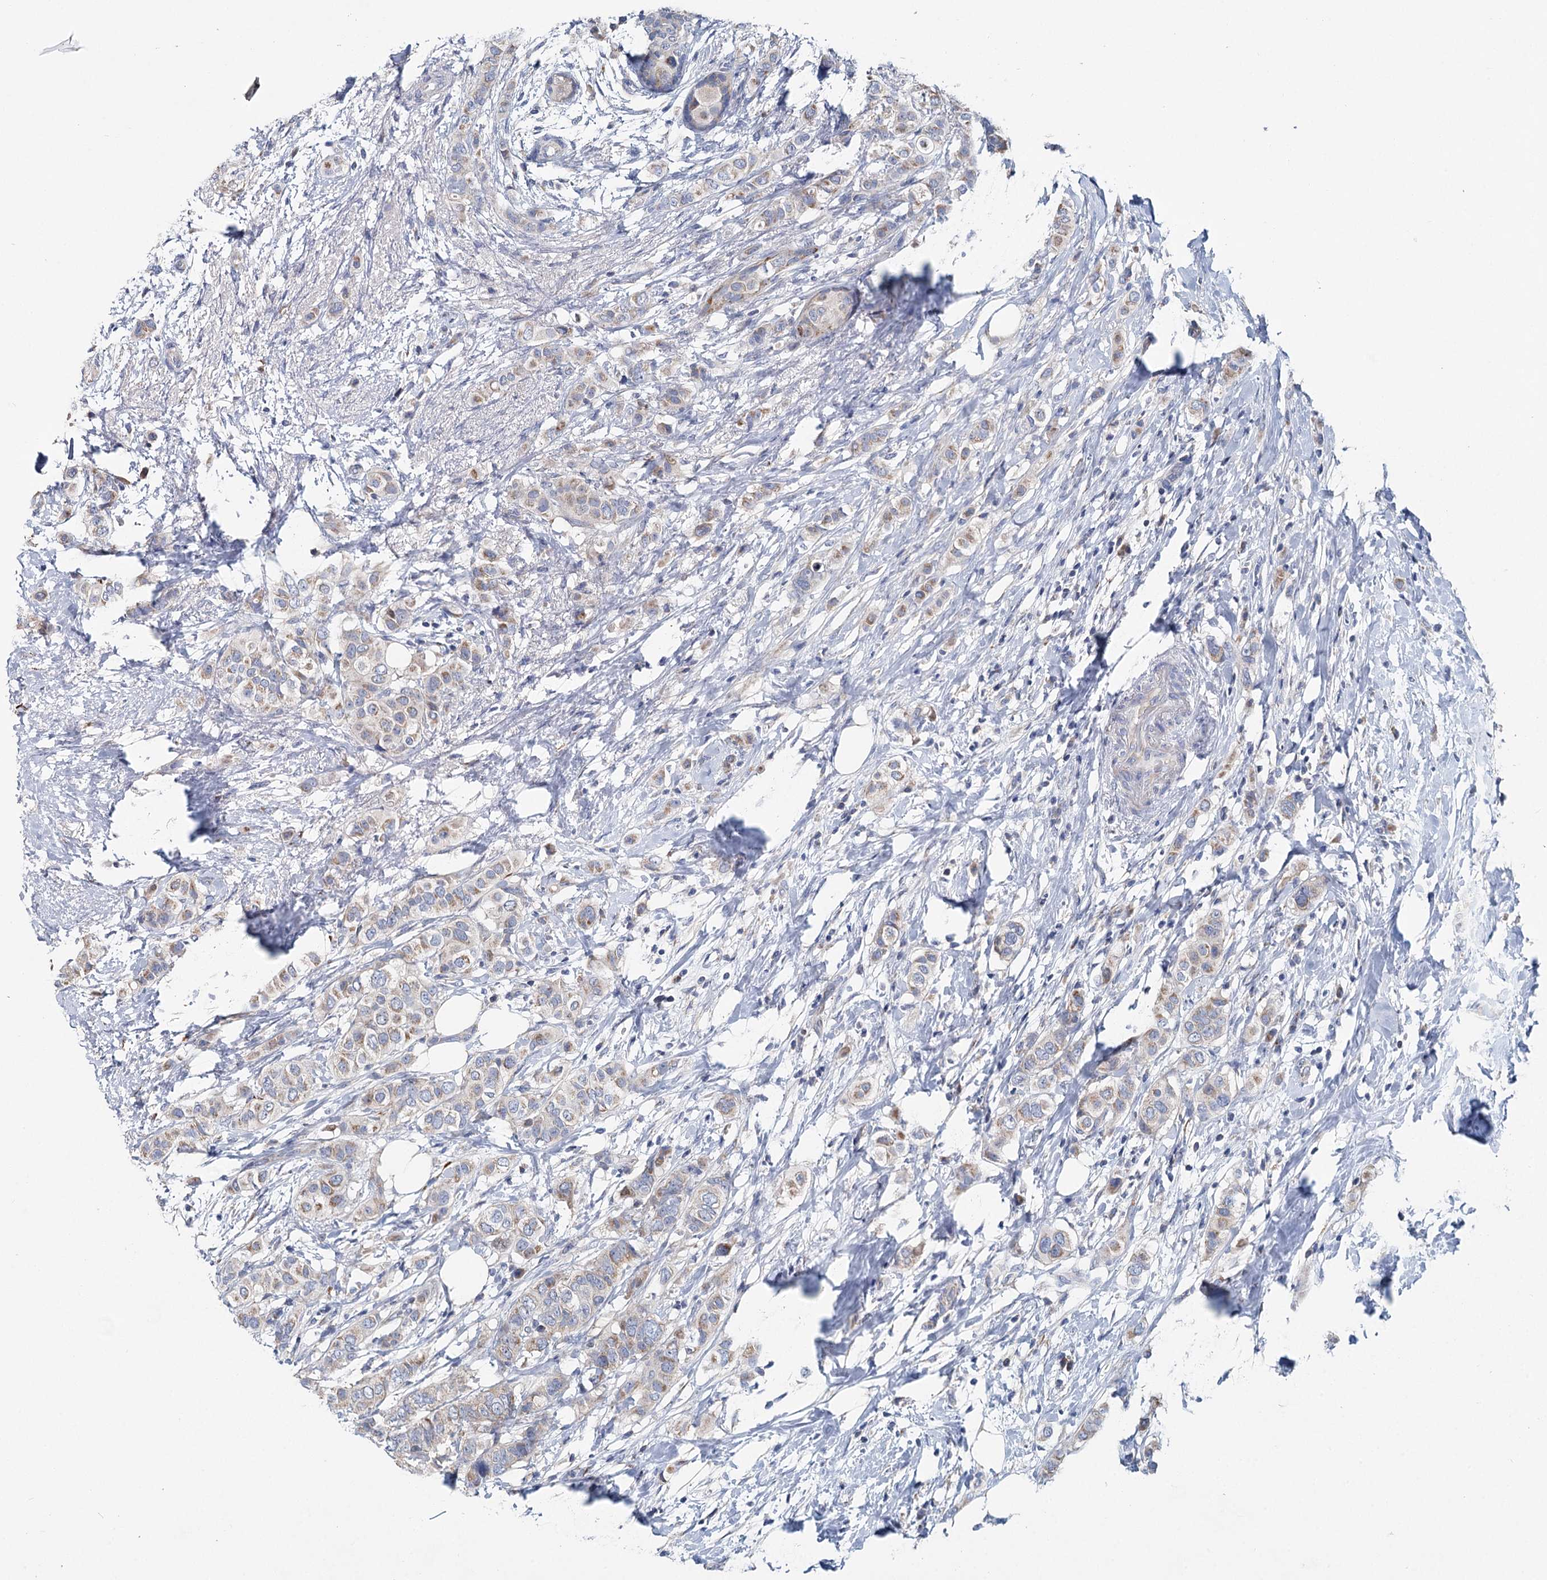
{"staining": {"intensity": "weak", "quantity": "25%-75%", "location": "cytoplasmic/membranous"}, "tissue": "breast cancer", "cell_type": "Tumor cells", "image_type": "cancer", "snomed": [{"axis": "morphology", "description": "Lobular carcinoma"}, {"axis": "topography", "description": "Breast"}], "caption": "Immunohistochemical staining of human lobular carcinoma (breast) exhibits weak cytoplasmic/membranous protein expression in approximately 25%-75% of tumor cells. The protein of interest is shown in brown color, while the nuclei are stained blue.", "gene": "ANKRD16", "patient": {"sex": "female", "age": 51}}